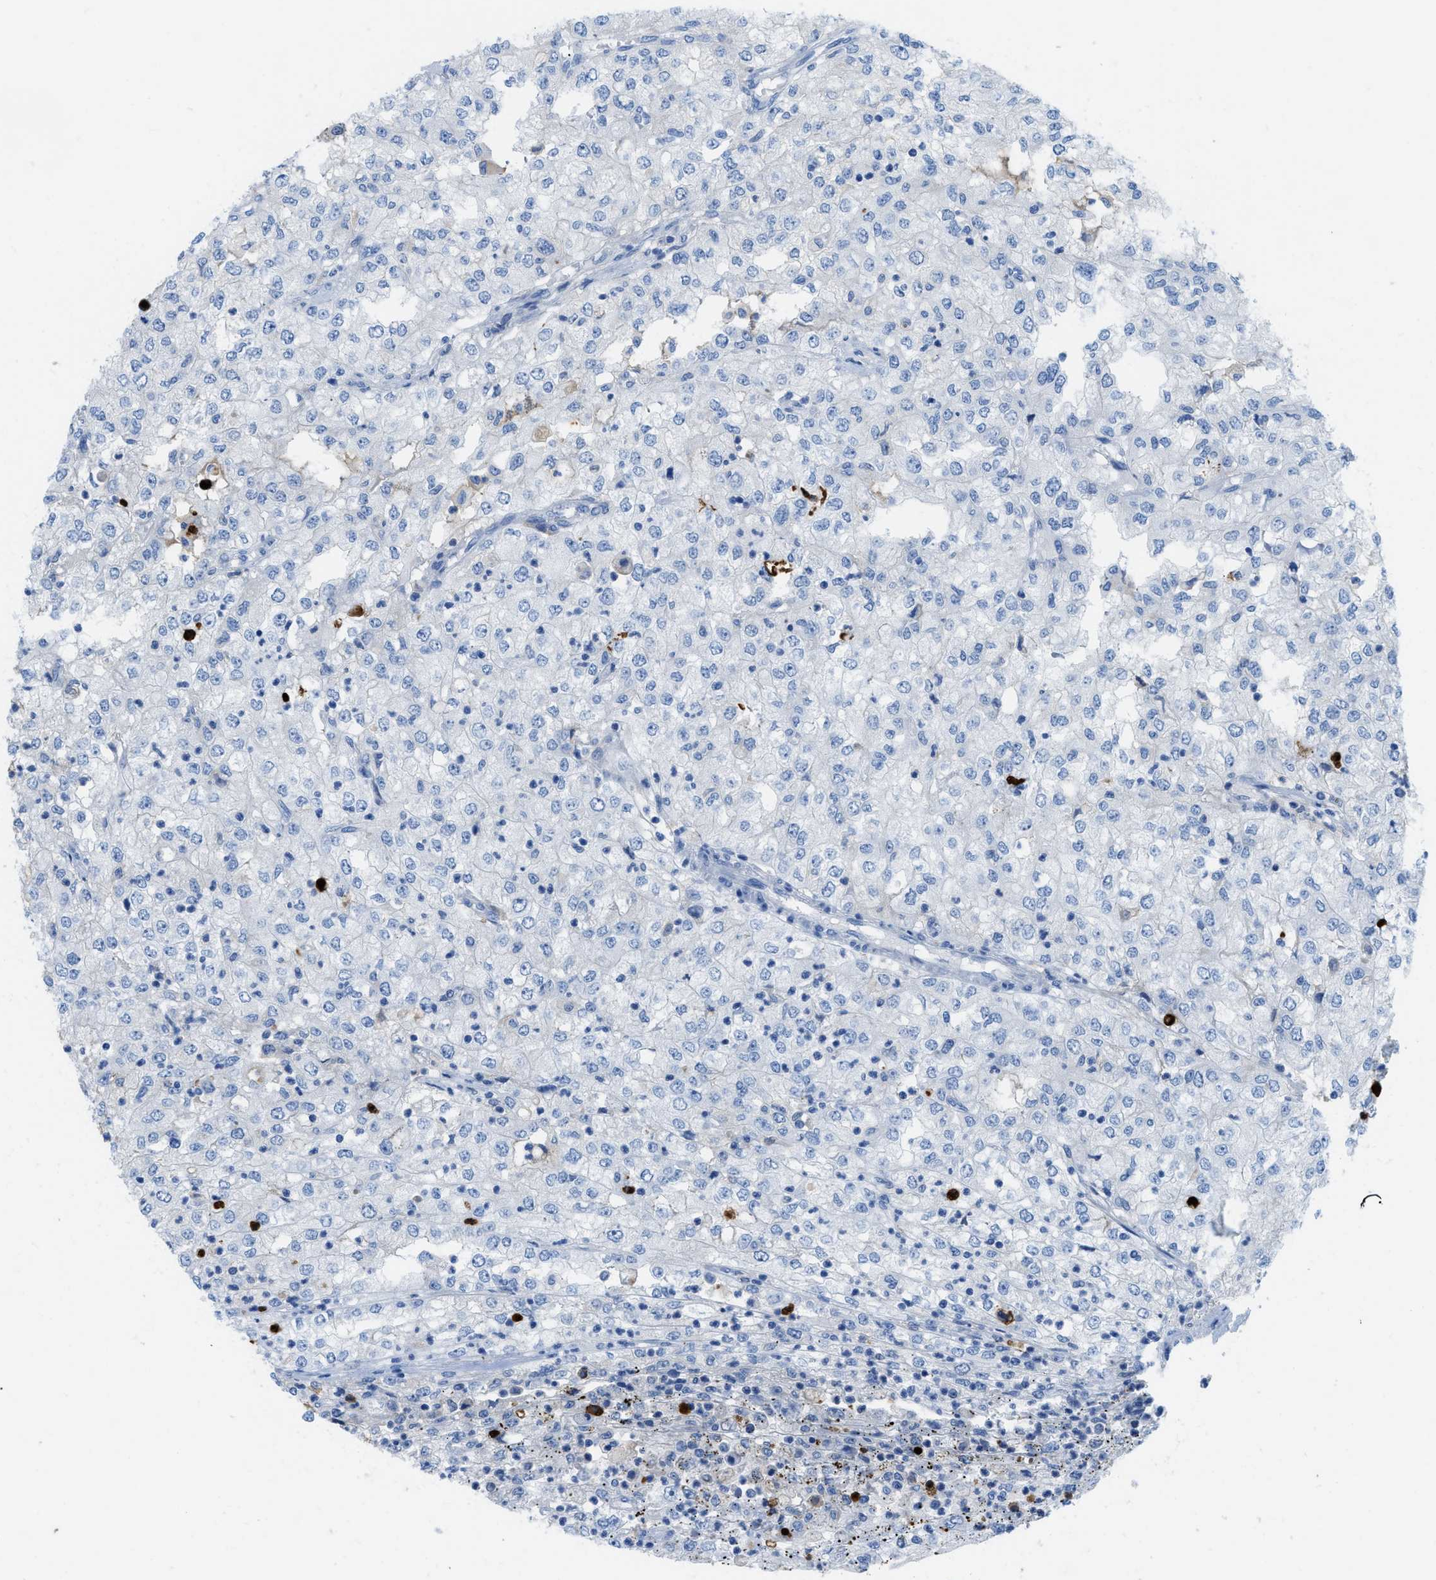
{"staining": {"intensity": "negative", "quantity": "none", "location": "none"}, "tissue": "renal cancer", "cell_type": "Tumor cells", "image_type": "cancer", "snomed": [{"axis": "morphology", "description": "Adenocarcinoma, NOS"}, {"axis": "topography", "description": "Kidney"}], "caption": "Renal cancer was stained to show a protein in brown. There is no significant staining in tumor cells.", "gene": "XCR1", "patient": {"sex": "female", "age": 54}}